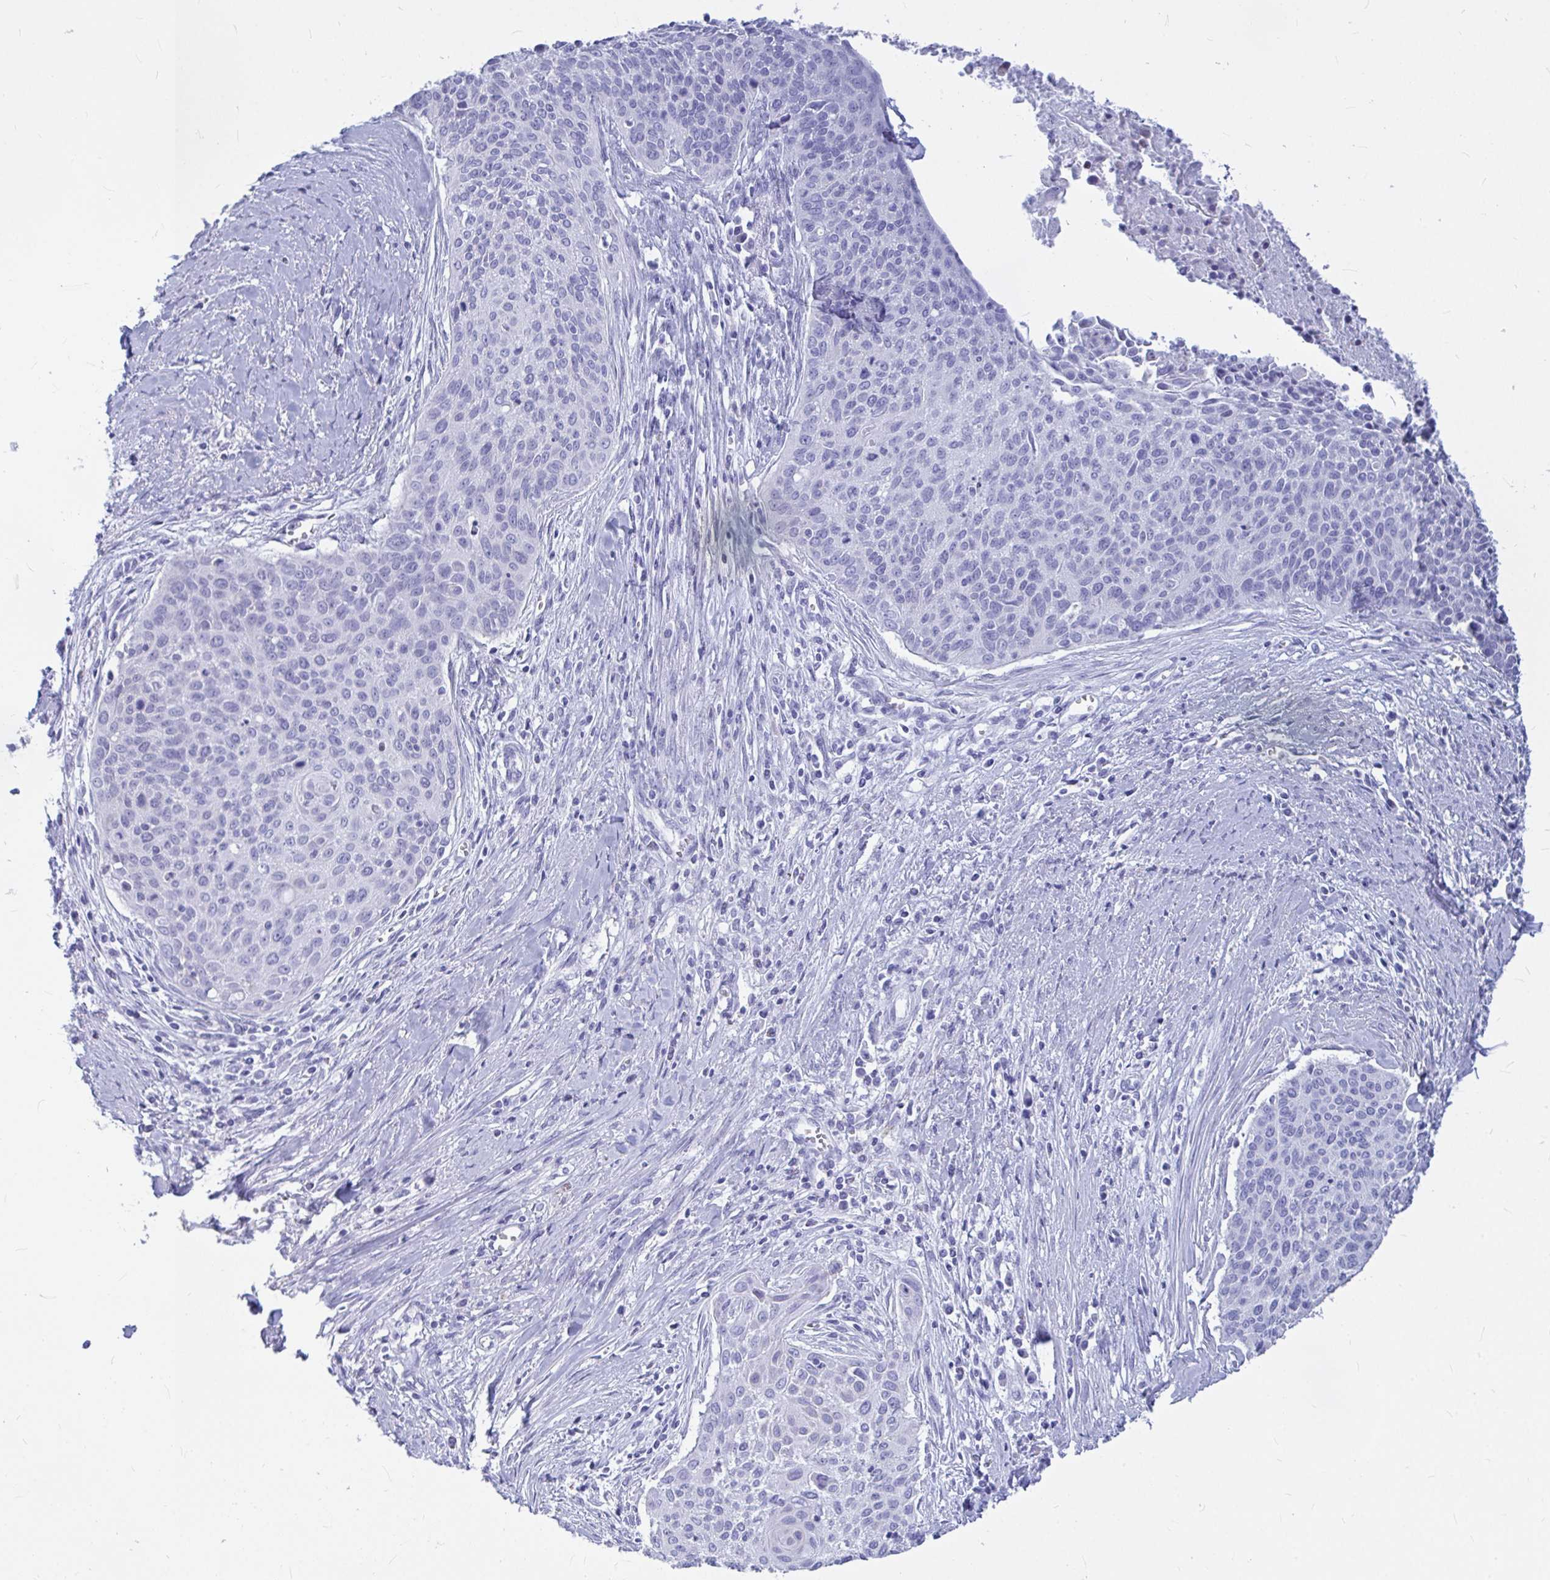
{"staining": {"intensity": "negative", "quantity": "none", "location": "none"}, "tissue": "cervical cancer", "cell_type": "Tumor cells", "image_type": "cancer", "snomed": [{"axis": "morphology", "description": "Squamous cell carcinoma, NOS"}, {"axis": "topography", "description": "Cervix"}], "caption": "IHC micrograph of human cervical cancer stained for a protein (brown), which demonstrates no positivity in tumor cells. (Brightfield microscopy of DAB (3,3'-diaminobenzidine) IHC at high magnification).", "gene": "OR5J2", "patient": {"sex": "female", "age": 55}}